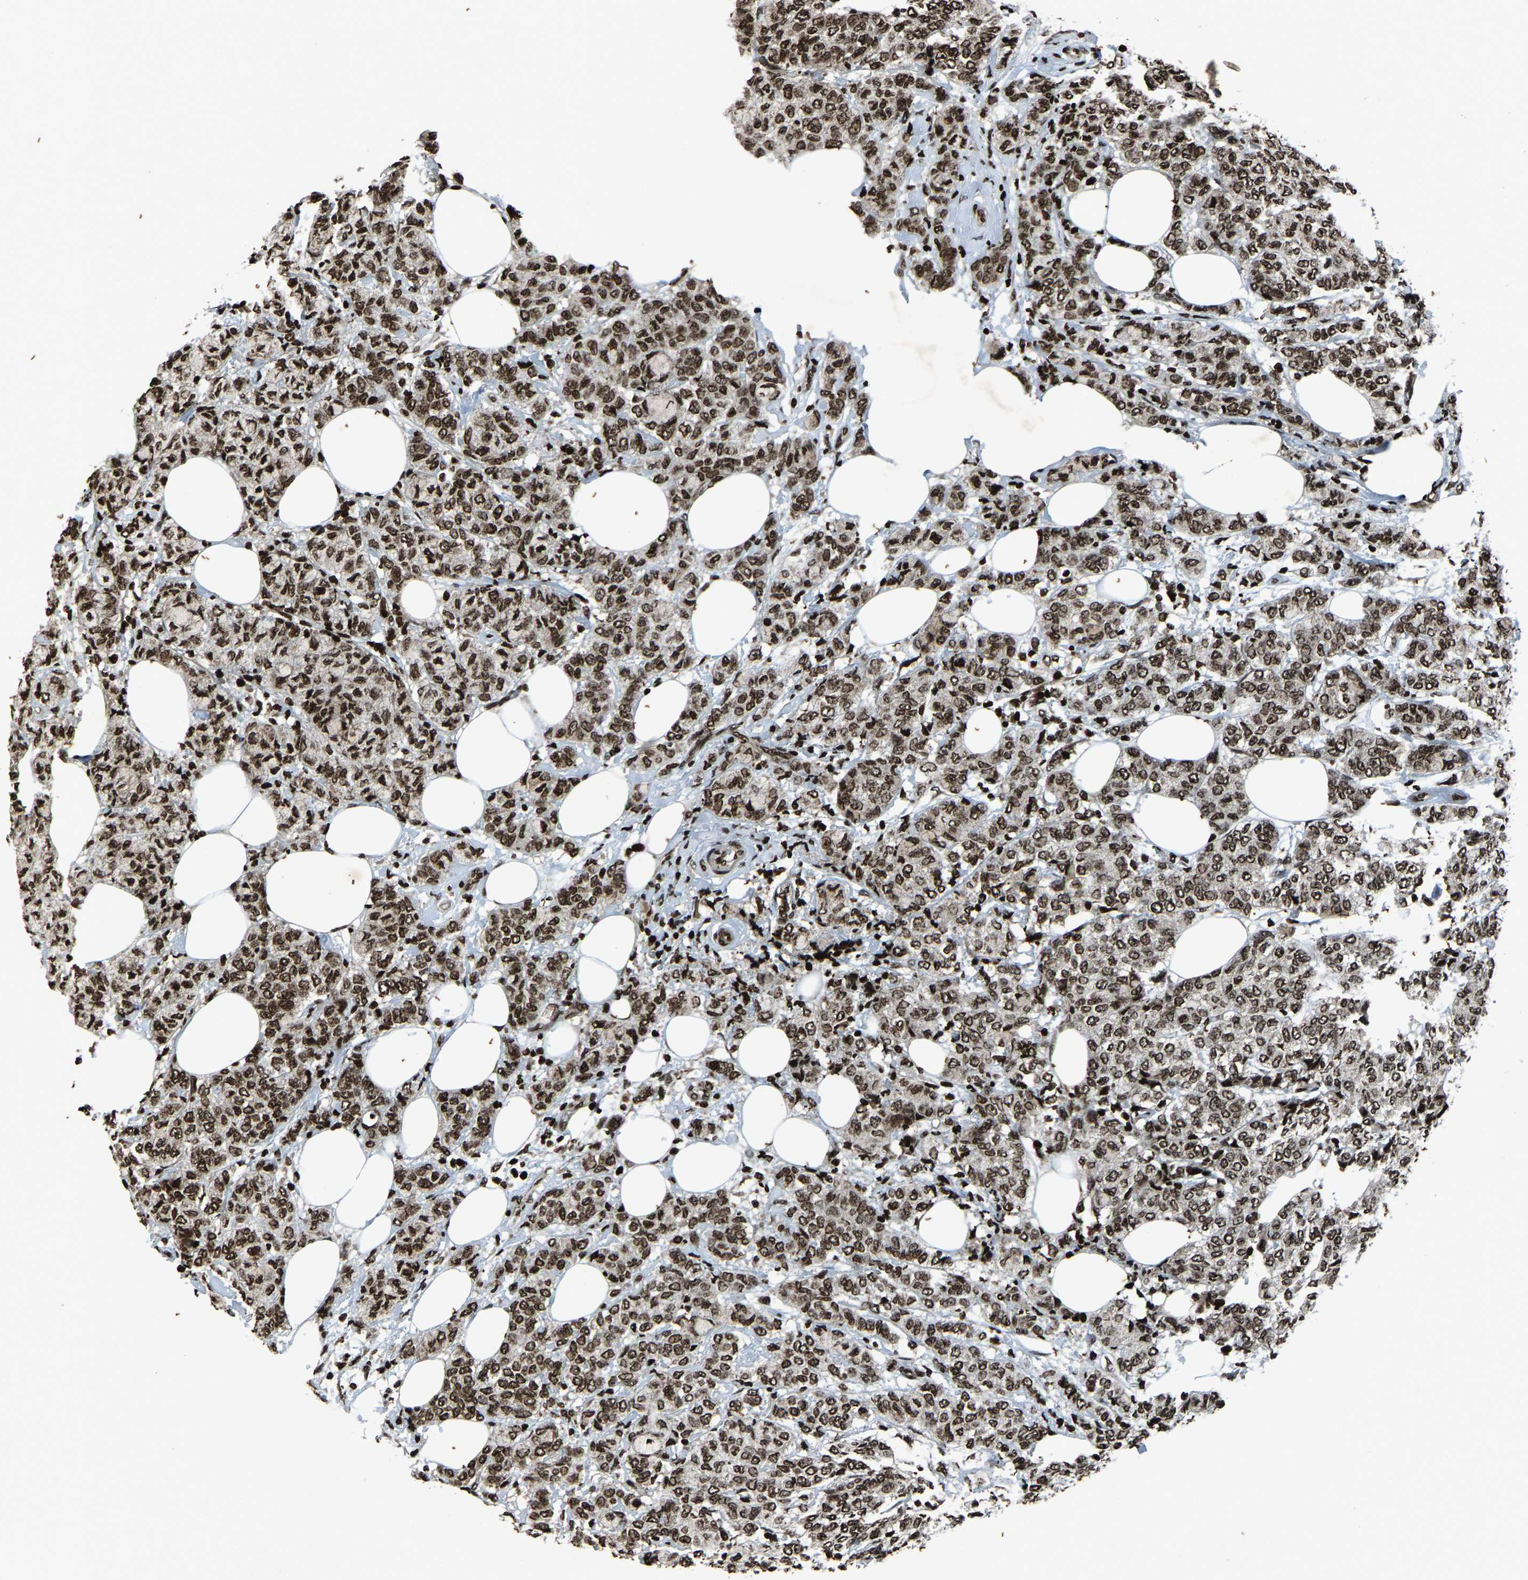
{"staining": {"intensity": "moderate", "quantity": ">75%", "location": "nuclear"}, "tissue": "breast cancer", "cell_type": "Tumor cells", "image_type": "cancer", "snomed": [{"axis": "morphology", "description": "Lobular carcinoma"}, {"axis": "topography", "description": "Breast"}], "caption": "Breast cancer (lobular carcinoma) stained with a protein marker shows moderate staining in tumor cells.", "gene": "H4C1", "patient": {"sex": "female", "age": 60}}